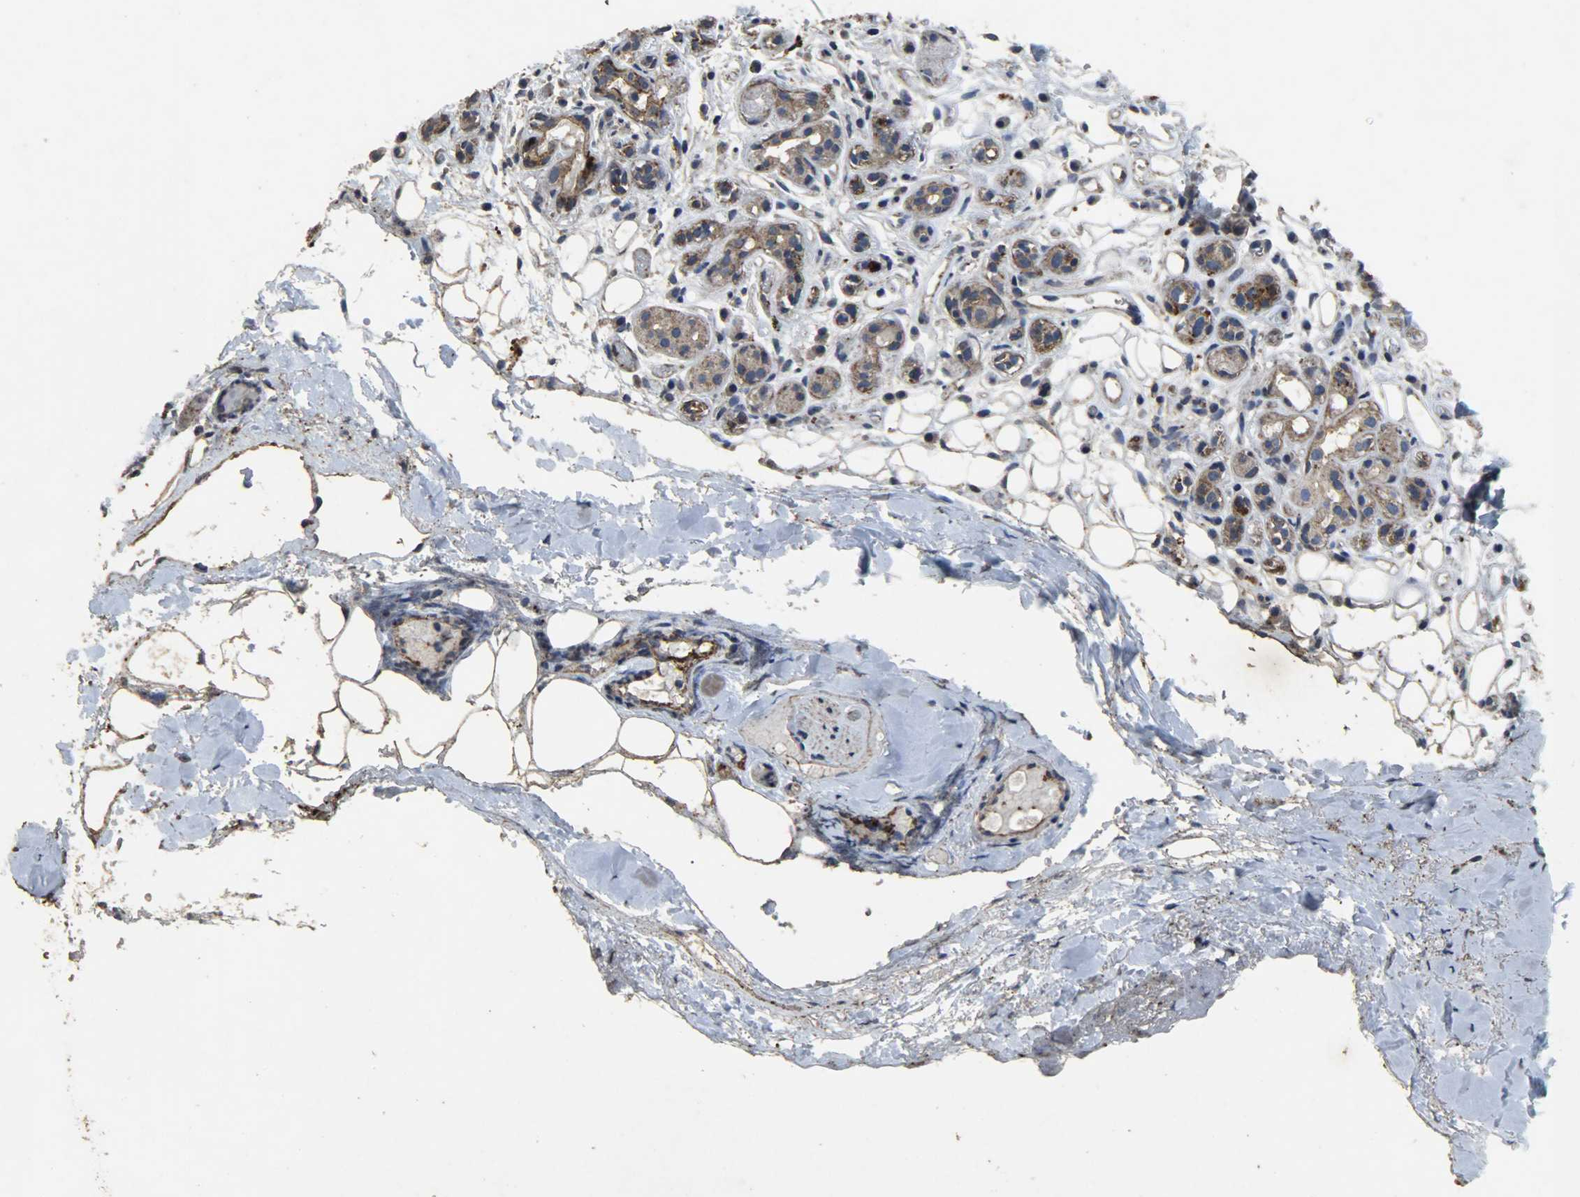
{"staining": {"intensity": "weak", "quantity": "<25%", "location": "cytoplasmic/membranous"}, "tissue": "salivary gland", "cell_type": "Glandular cells", "image_type": "normal", "snomed": [{"axis": "morphology", "description": "Normal tissue, NOS"}, {"axis": "topography", "description": "Salivary gland"}], "caption": "DAB immunohistochemical staining of normal salivary gland demonstrates no significant staining in glandular cells.", "gene": "TPM4", "patient": {"sex": "male", "age": 54}}